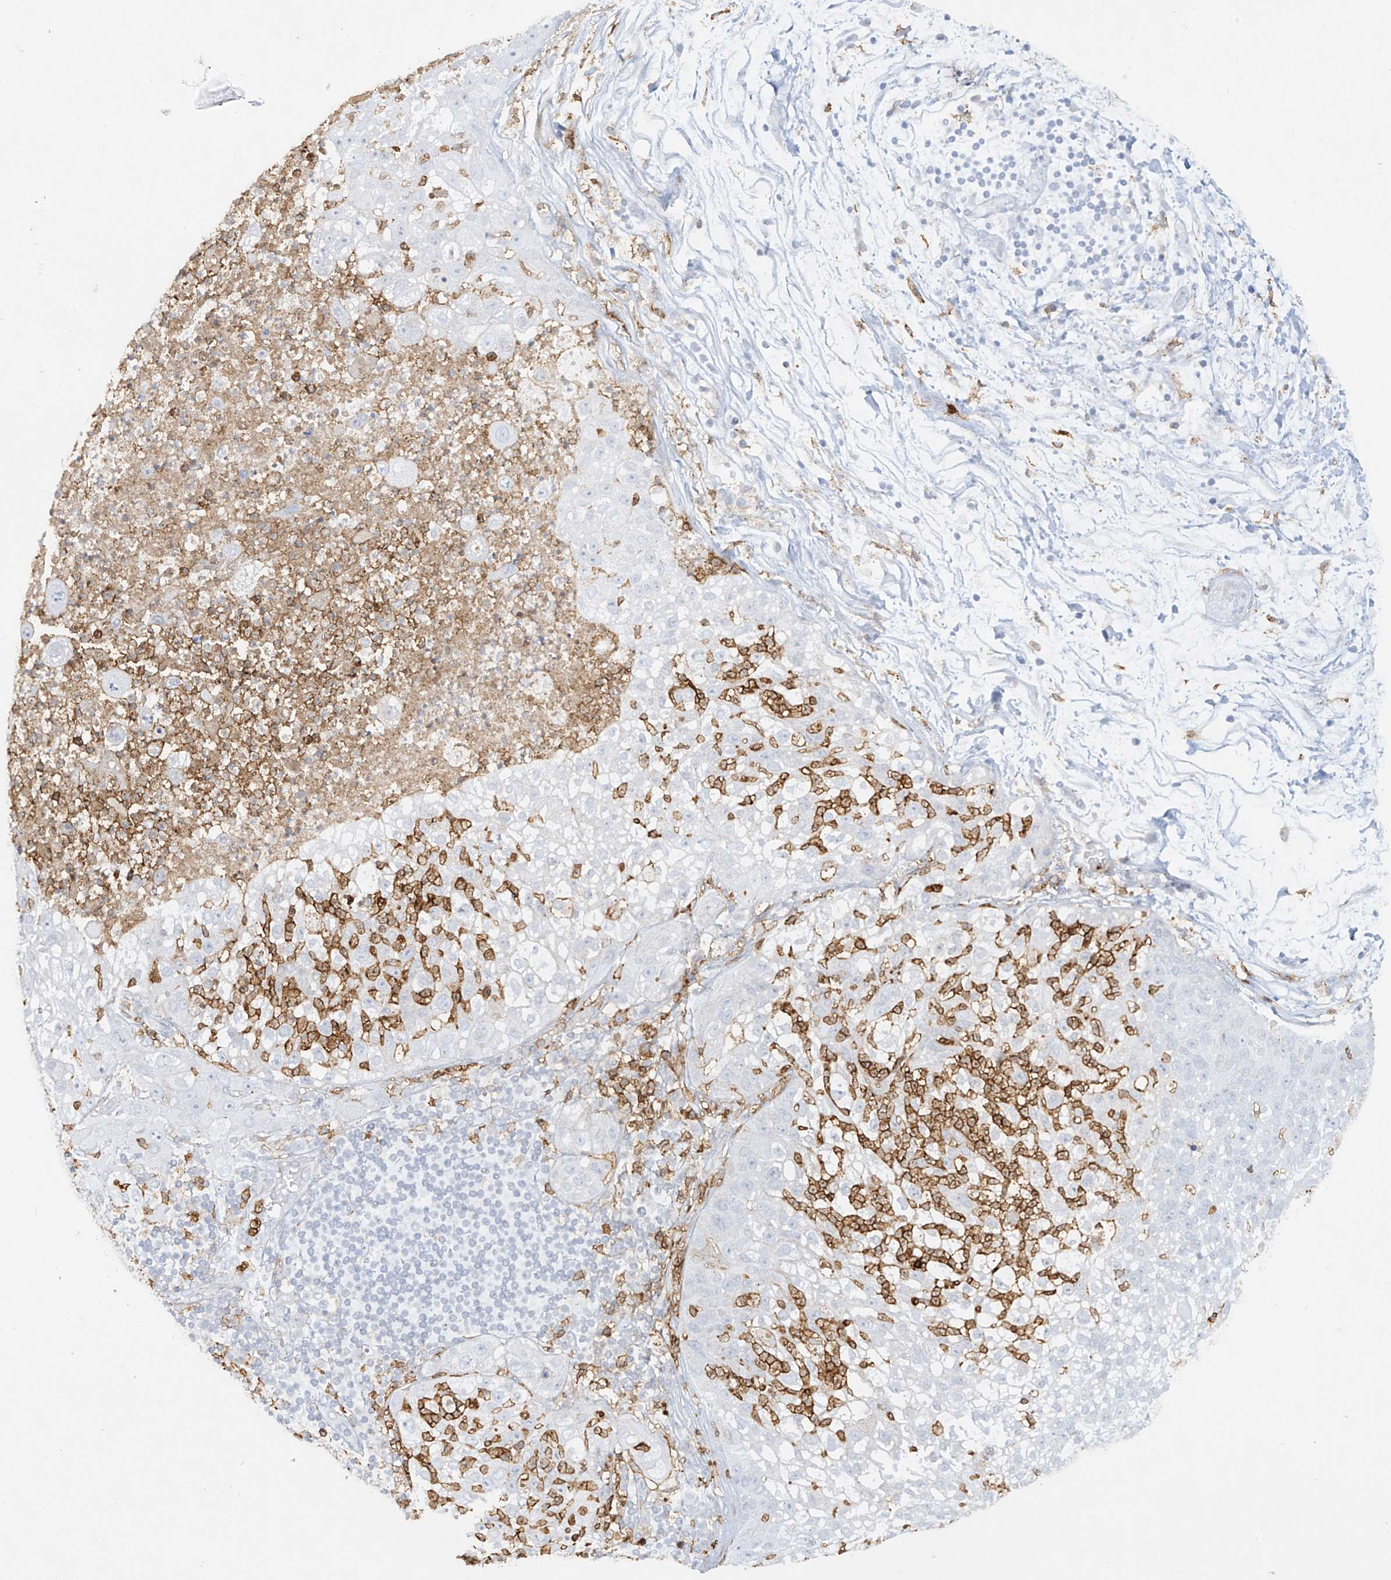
{"staining": {"intensity": "negative", "quantity": "none", "location": "none"}, "tissue": "lung cancer", "cell_type": "Tumor cells", "image_type": "cancer", "snomed": [{"axis": "morphology", "description": "Inflammation, NOS"}, {"axis": "morphology", "description": "Squamous cell carcinoma, NOS"}, {"axis": "topography", "description": "Lymph node"}, {"axis": "topography", "description": "Soft tissue"}, {"axis": "topography", "description": "Lung"}], "caption": "An image of lung squamous cell carcinoma stained for a protein displays no brown staining in tumor cells. (DAB (3,3'-diaminobenzidine) immunohistochemistry (IHC) visualized using brightfield microscopy, high magnification).", "gene": "FCGR3A", "patient": {"sex": "male", "age": 66}}